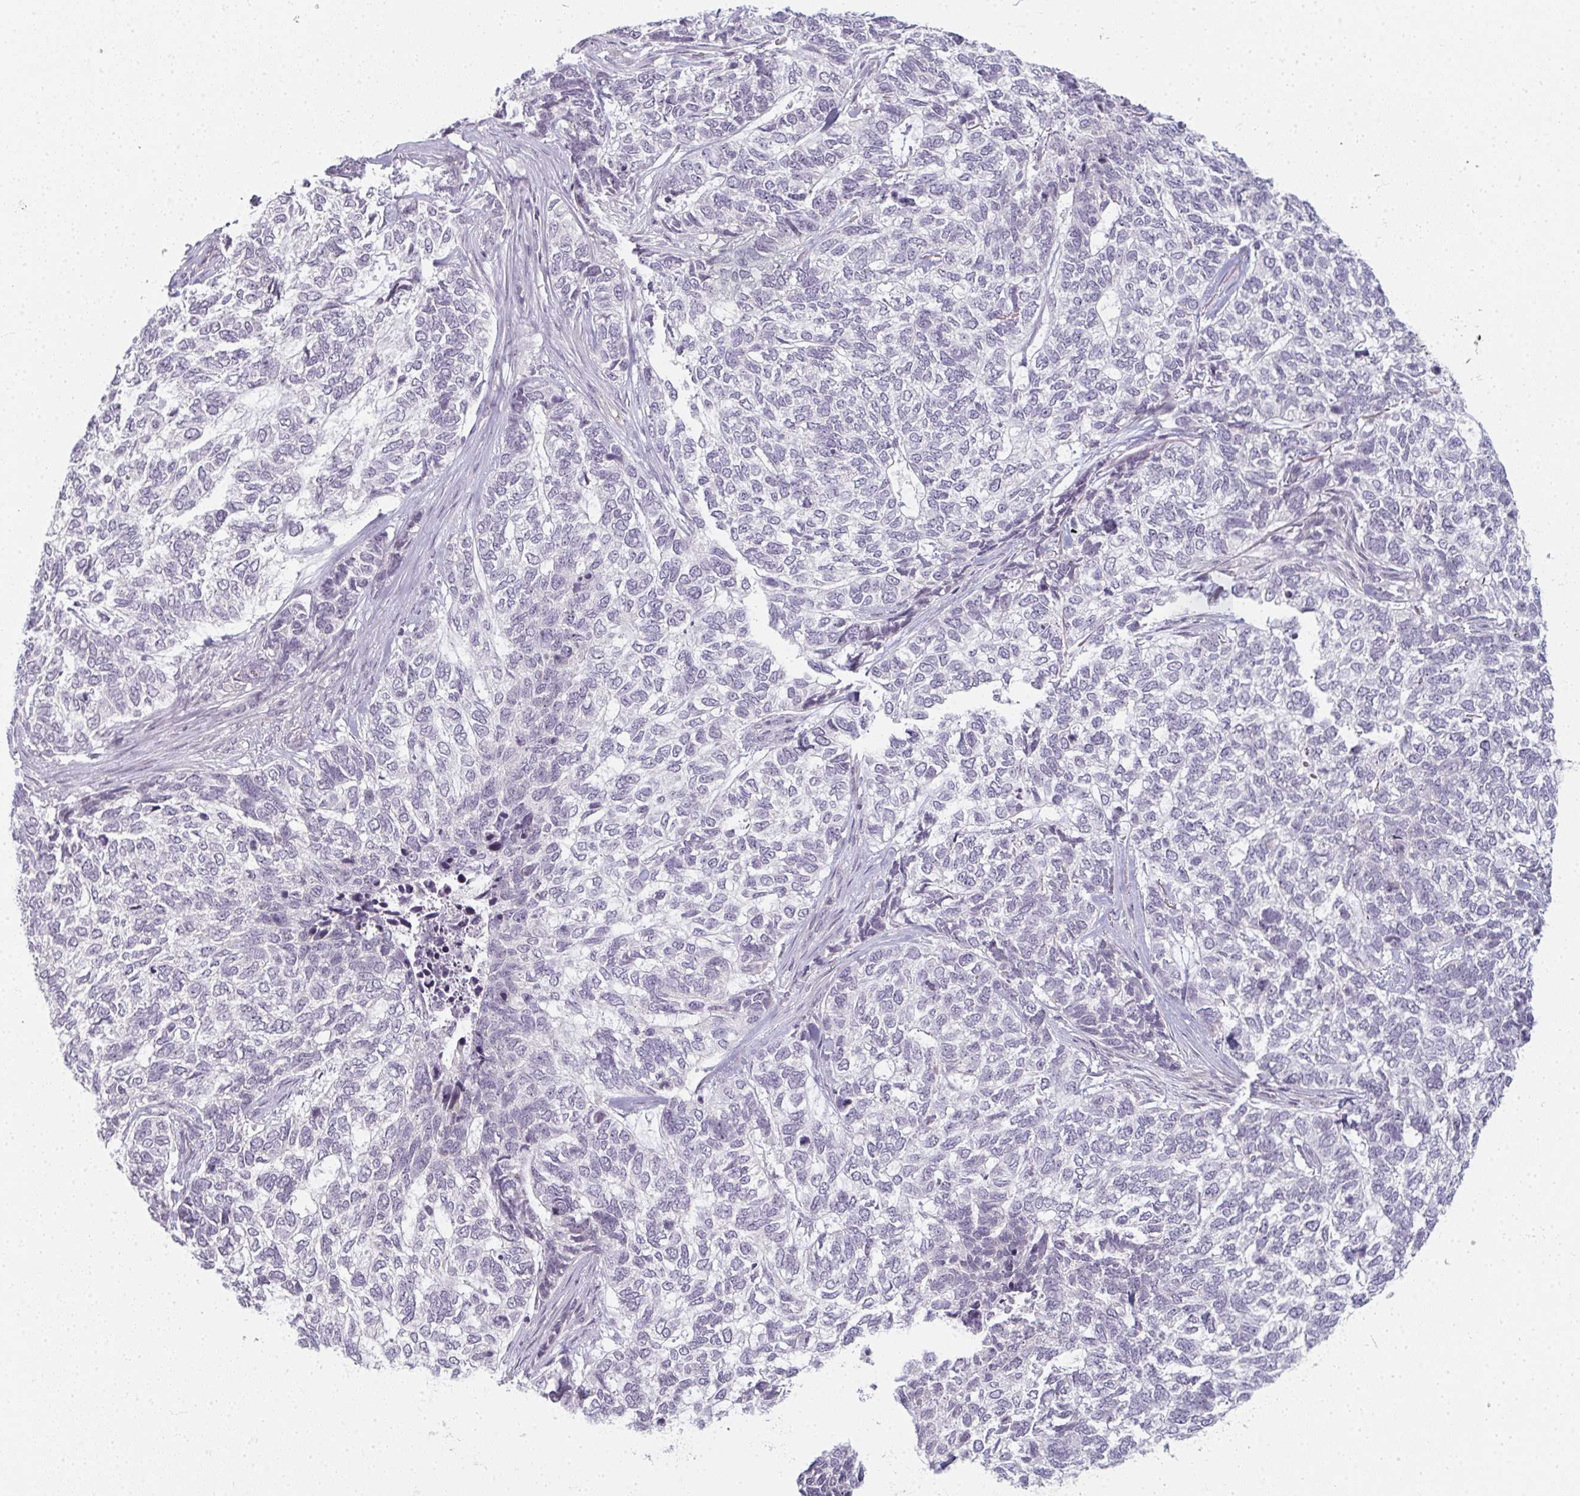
{"staining": {"intensity": "negative", "quantity": "none", "location": "none"}, "tissue": "skin cancer", "cell_type": "Tumor cells", "image_type": "cancer", "snomed": [{"axis": "morphology", "description": "Basal cell carcinoma"}, {"axis": "topography", "description": "Skin"}], "caption": "A high-resolution image shows immunohistochemistry (IHC) staining of basal cell carcinoma (skin), which reveals no significant staining in tumor cells. (DAB immunohistochemistry (IHC) with hematoxylin counter stain).", "gene": "RBBP6", "patient": {"sex": "female", "age": 65}}